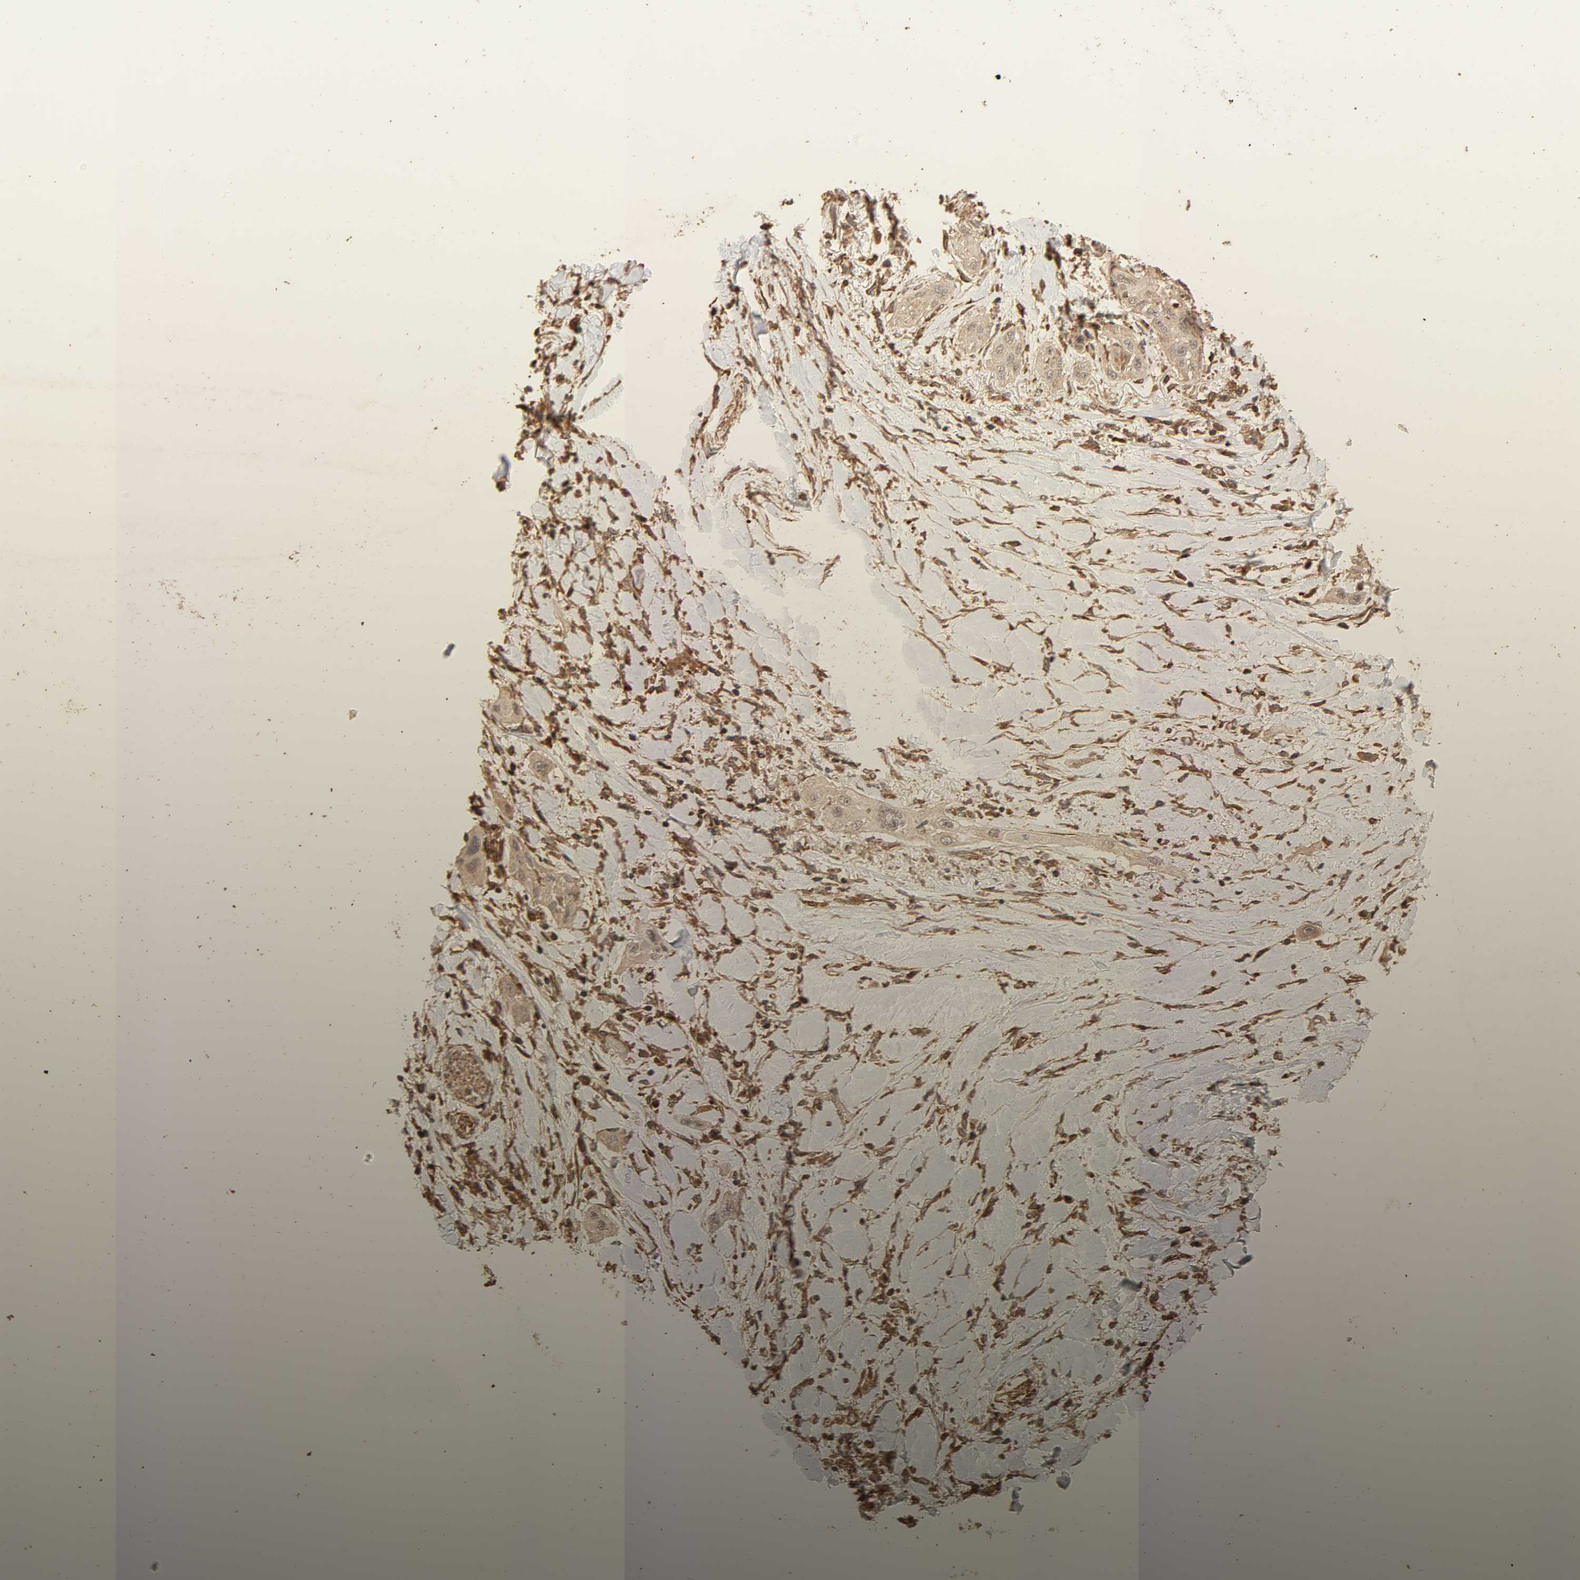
{"staining": {"intensity": "weak", "quantity": ">75%", "location": "cytoplasmic/membranous"}, "tissue": "lung cancer", "cell_type": "Tumor cells", "image_type": "cancer", "snomed": [{"axis": "morphology", "description": "Squamous cell carcinoma, NOS"}, {"axis": "topography", "description": "Lung"}], "caption": "The image displays staining of squamous cell carcinoma (lung), revealing weak cytoplasmic/membranous protein expression (brown color) within tumor cells.", "gene": "RPS6KA6", "patient": {"sex": "female", "age": 47}}